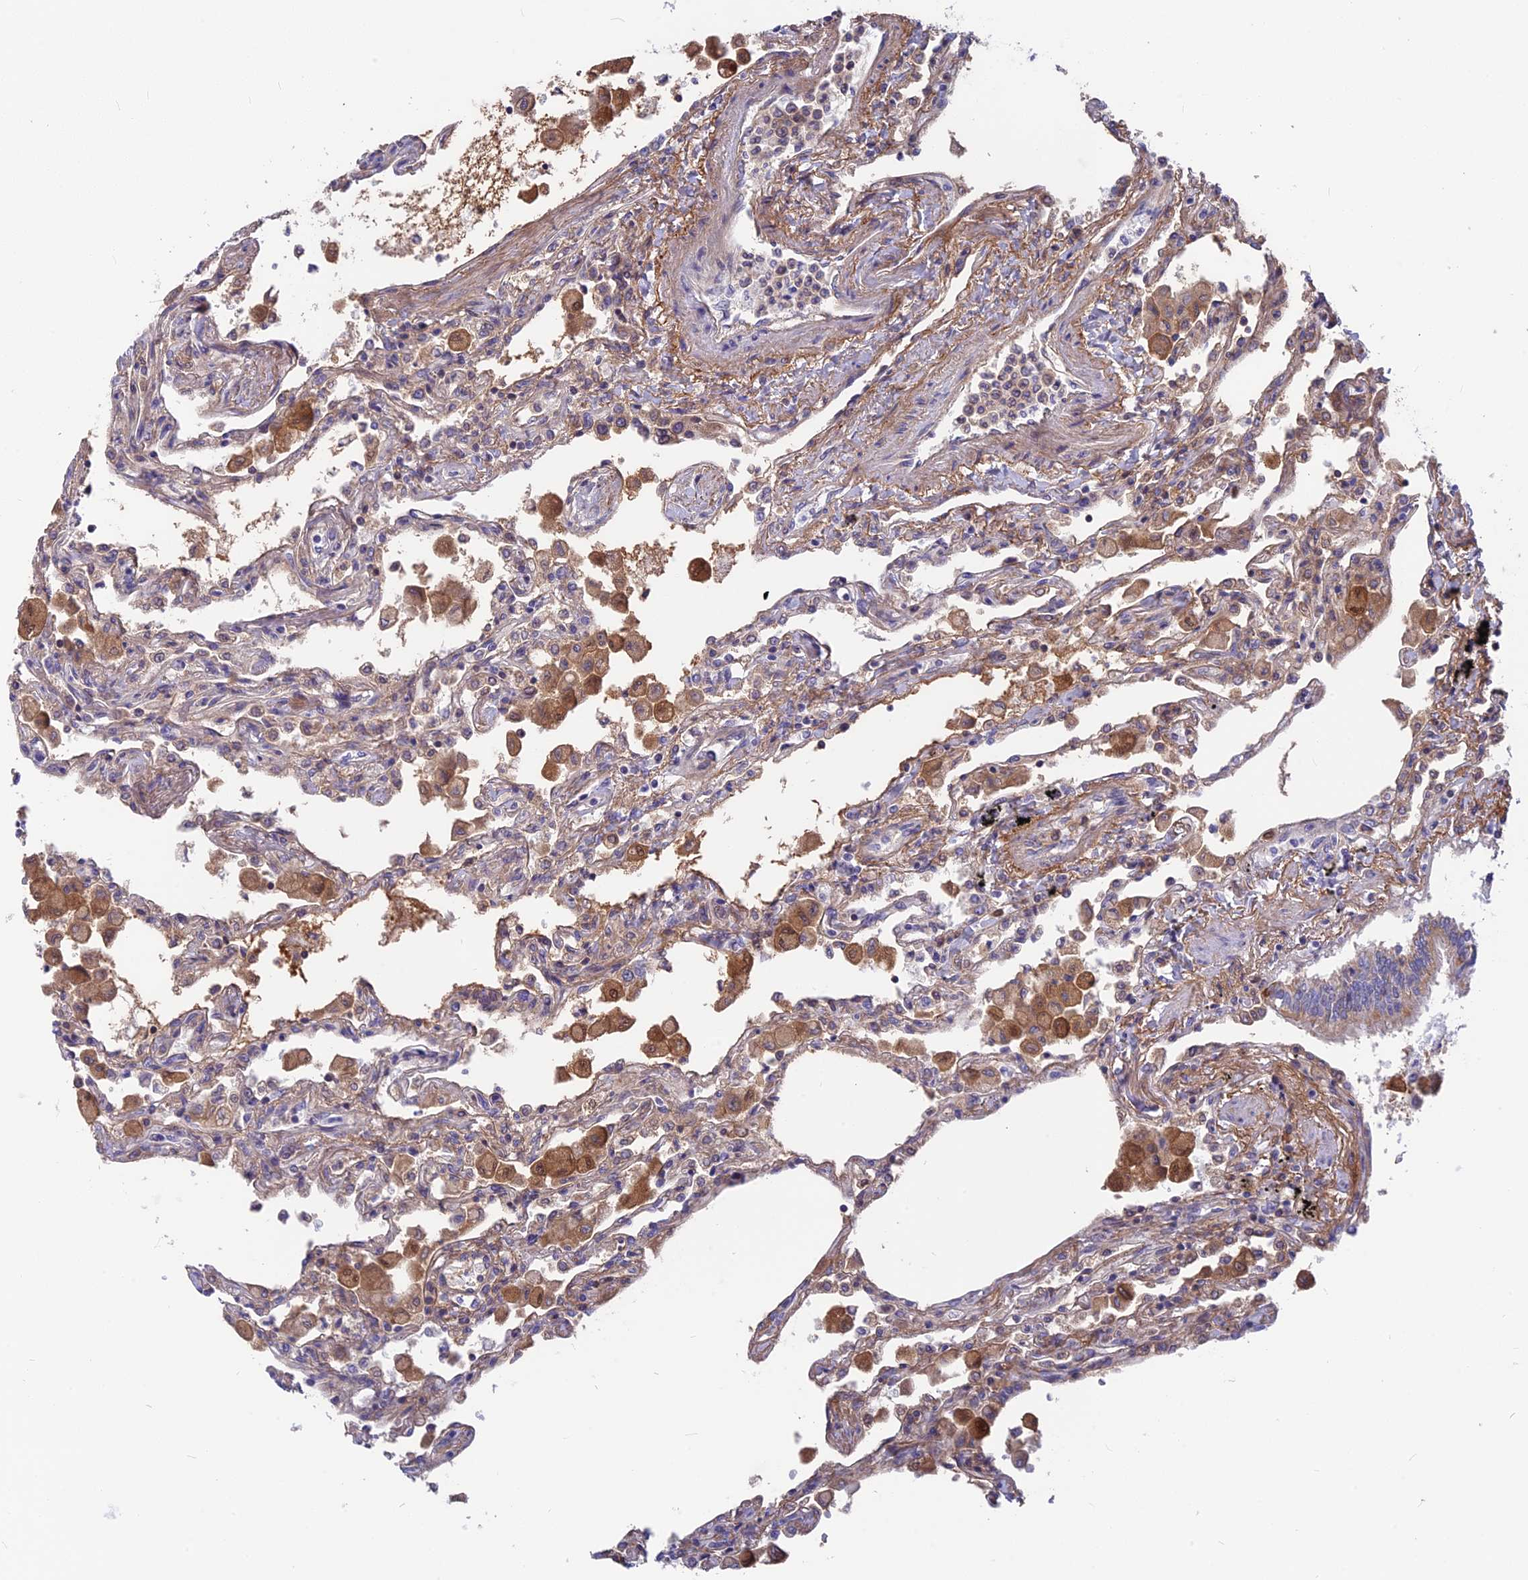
{"staining": {"intensity": "negative", "quantity": "none", "location": "none"}, "tissue": "lung", "cell_type": "Alveolar cells", "image_type": "normal", "snomed": [{"axis": "morphology", "description": "Normal tissue, NOS"}, {"axis": "topography", "description": "Bronchus"}, {"axis": "topography", "description": "Lung"}], "caption": "Protein analysis of unremarkable lung exhibits no significant expression in alveolar cells. Brightfield microscopy of IHC stained with DAB (brown) and hematoxylin (blue), captured at high magnification.", "gene": "PLAC9", "patient": {"sex": "female", "age": 49}}